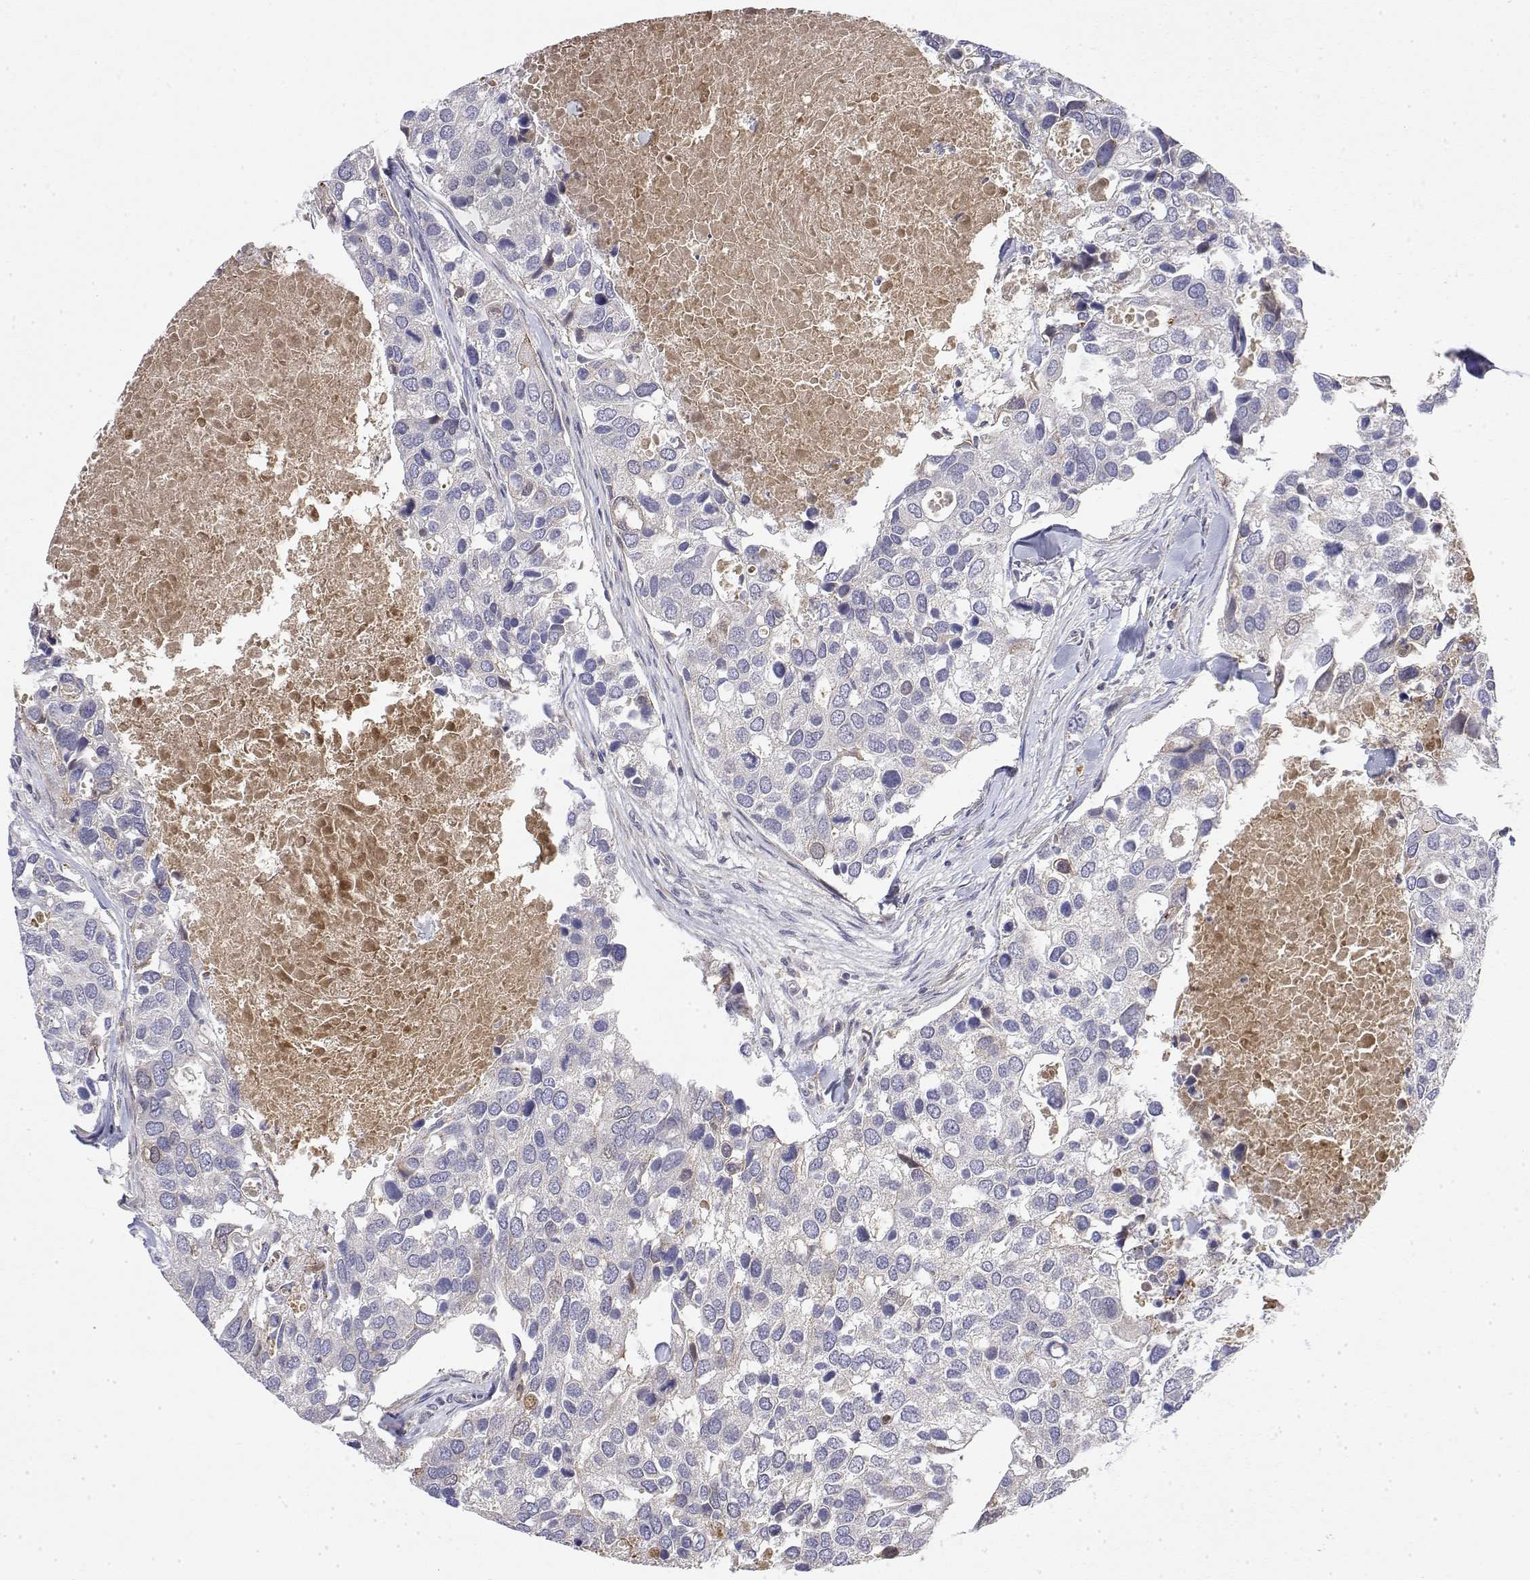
{"staining": {"intensity": "negative", "quantity": "none", "location": "none"}, "tissue": "breast cancer", "cell_type": "Tumor cells", "image_type": "cancer", "snomed": [{"axis": "morphology", "description": "Duct carcinoma"}, {"axis": "topography", "description": "Breast"}], "caption": "Immunohistochemistry photomicrograph of neoplastic tissue: human breast cancer (infiltrating ductal carcinoma) stained with DAB (3,3'-diaminobenzidine) reveals no significant protein staining in tumor cells.", "gene": "IGFBP4", "patient": {"sex": "female", "age": 83}}